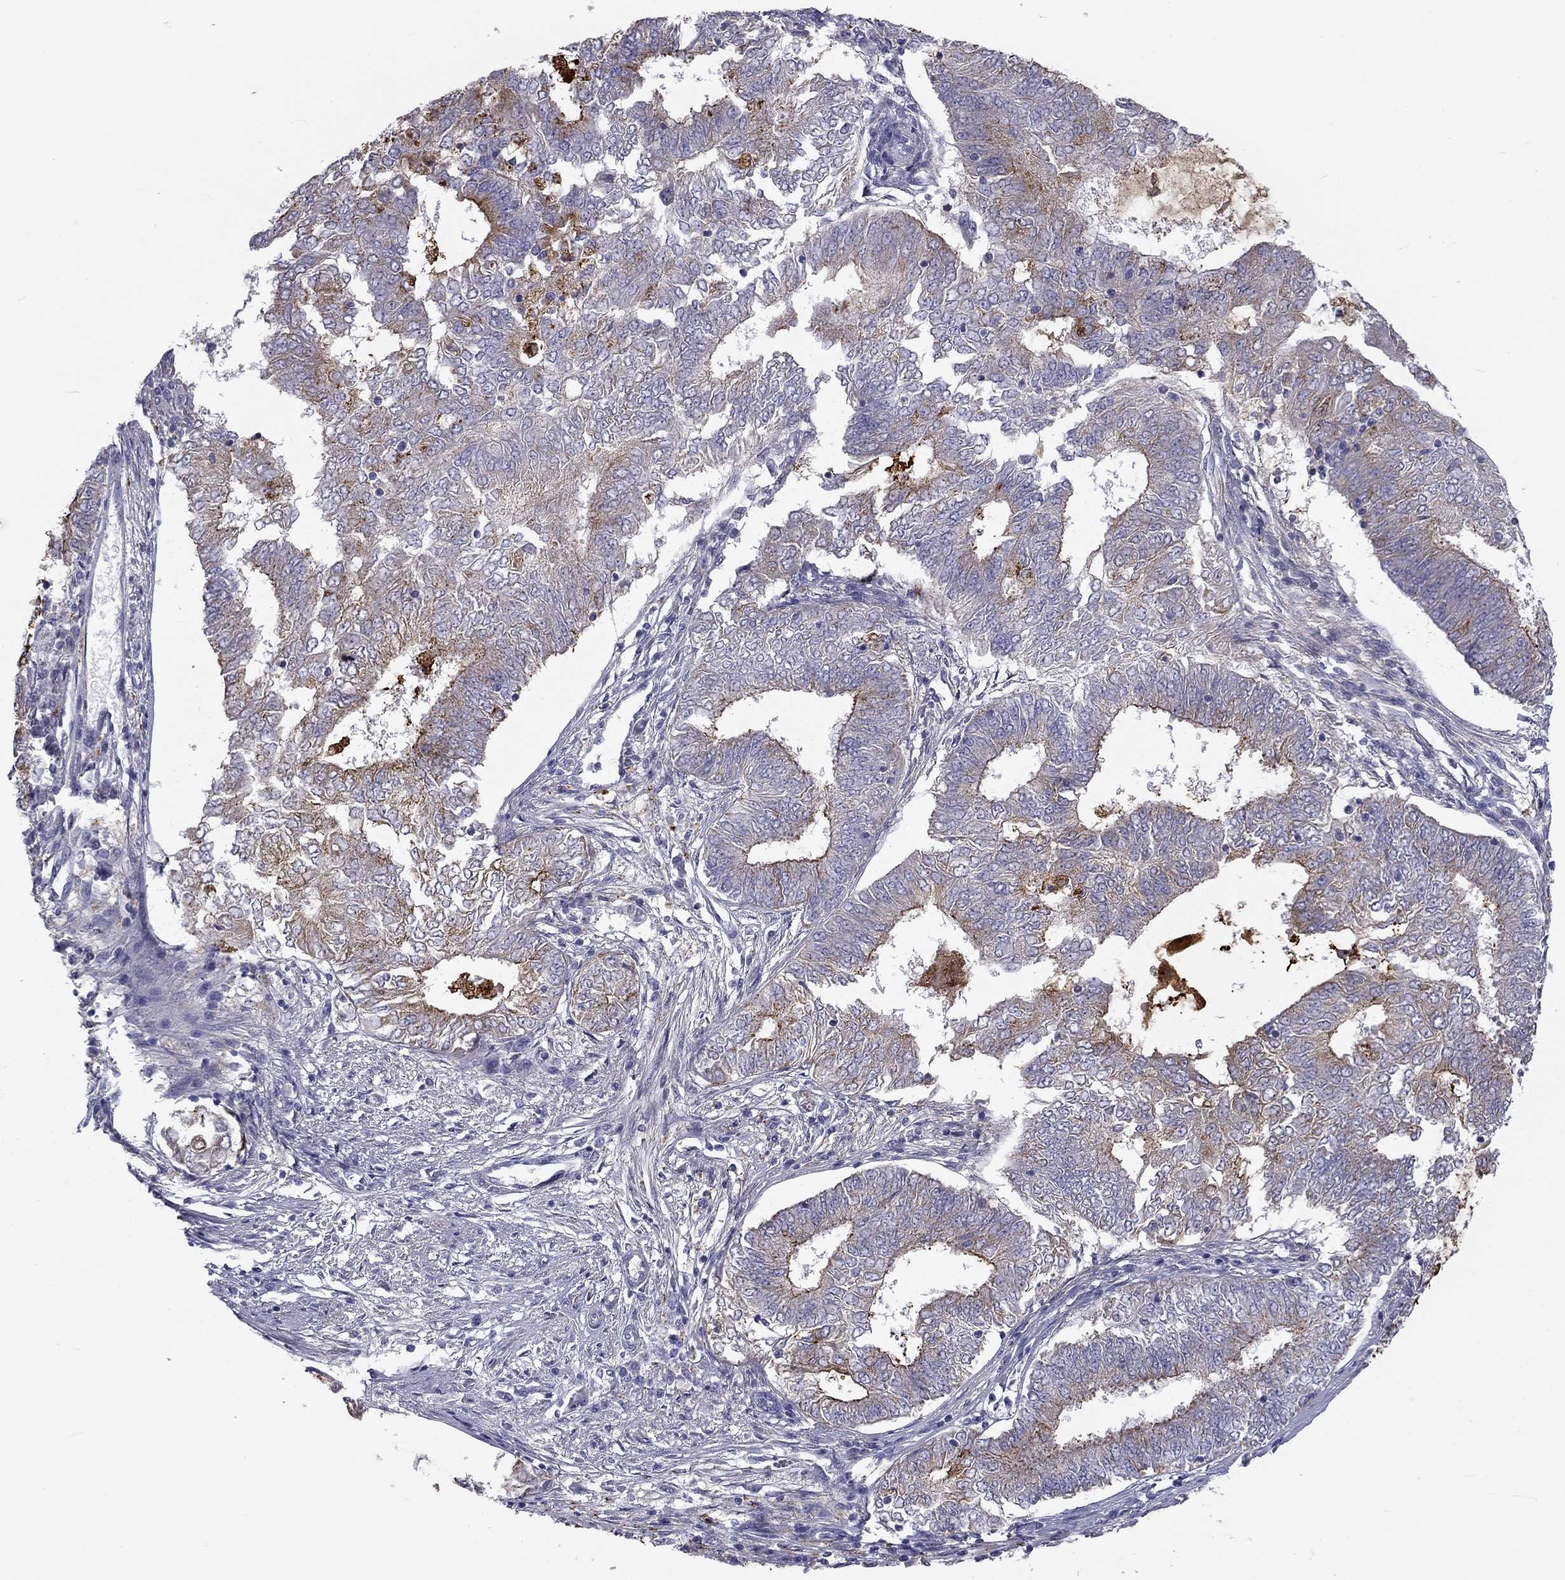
{"staining": {"intensity": "moderate", "quantity": "<25%", "location": "cytoplasmic/membranous"}, "tissue": "endometrial cancer", "cell_type": "Tumor cells", "image_type": "cancer", "snomed": [{"axis": "morphology", "description": "Adenocarcinoma, NOS"}, {"axis": "topography", "description": "Endometrium"}], "caption": "Protein expression analysis of endometrial adenocarcinoma demonstrates moderate cytoplasmic/membranous positivity in approximately <25% of tumor cells.", "gene": "CLPSL2", "patient": {"sex": "female", "age": 62}}